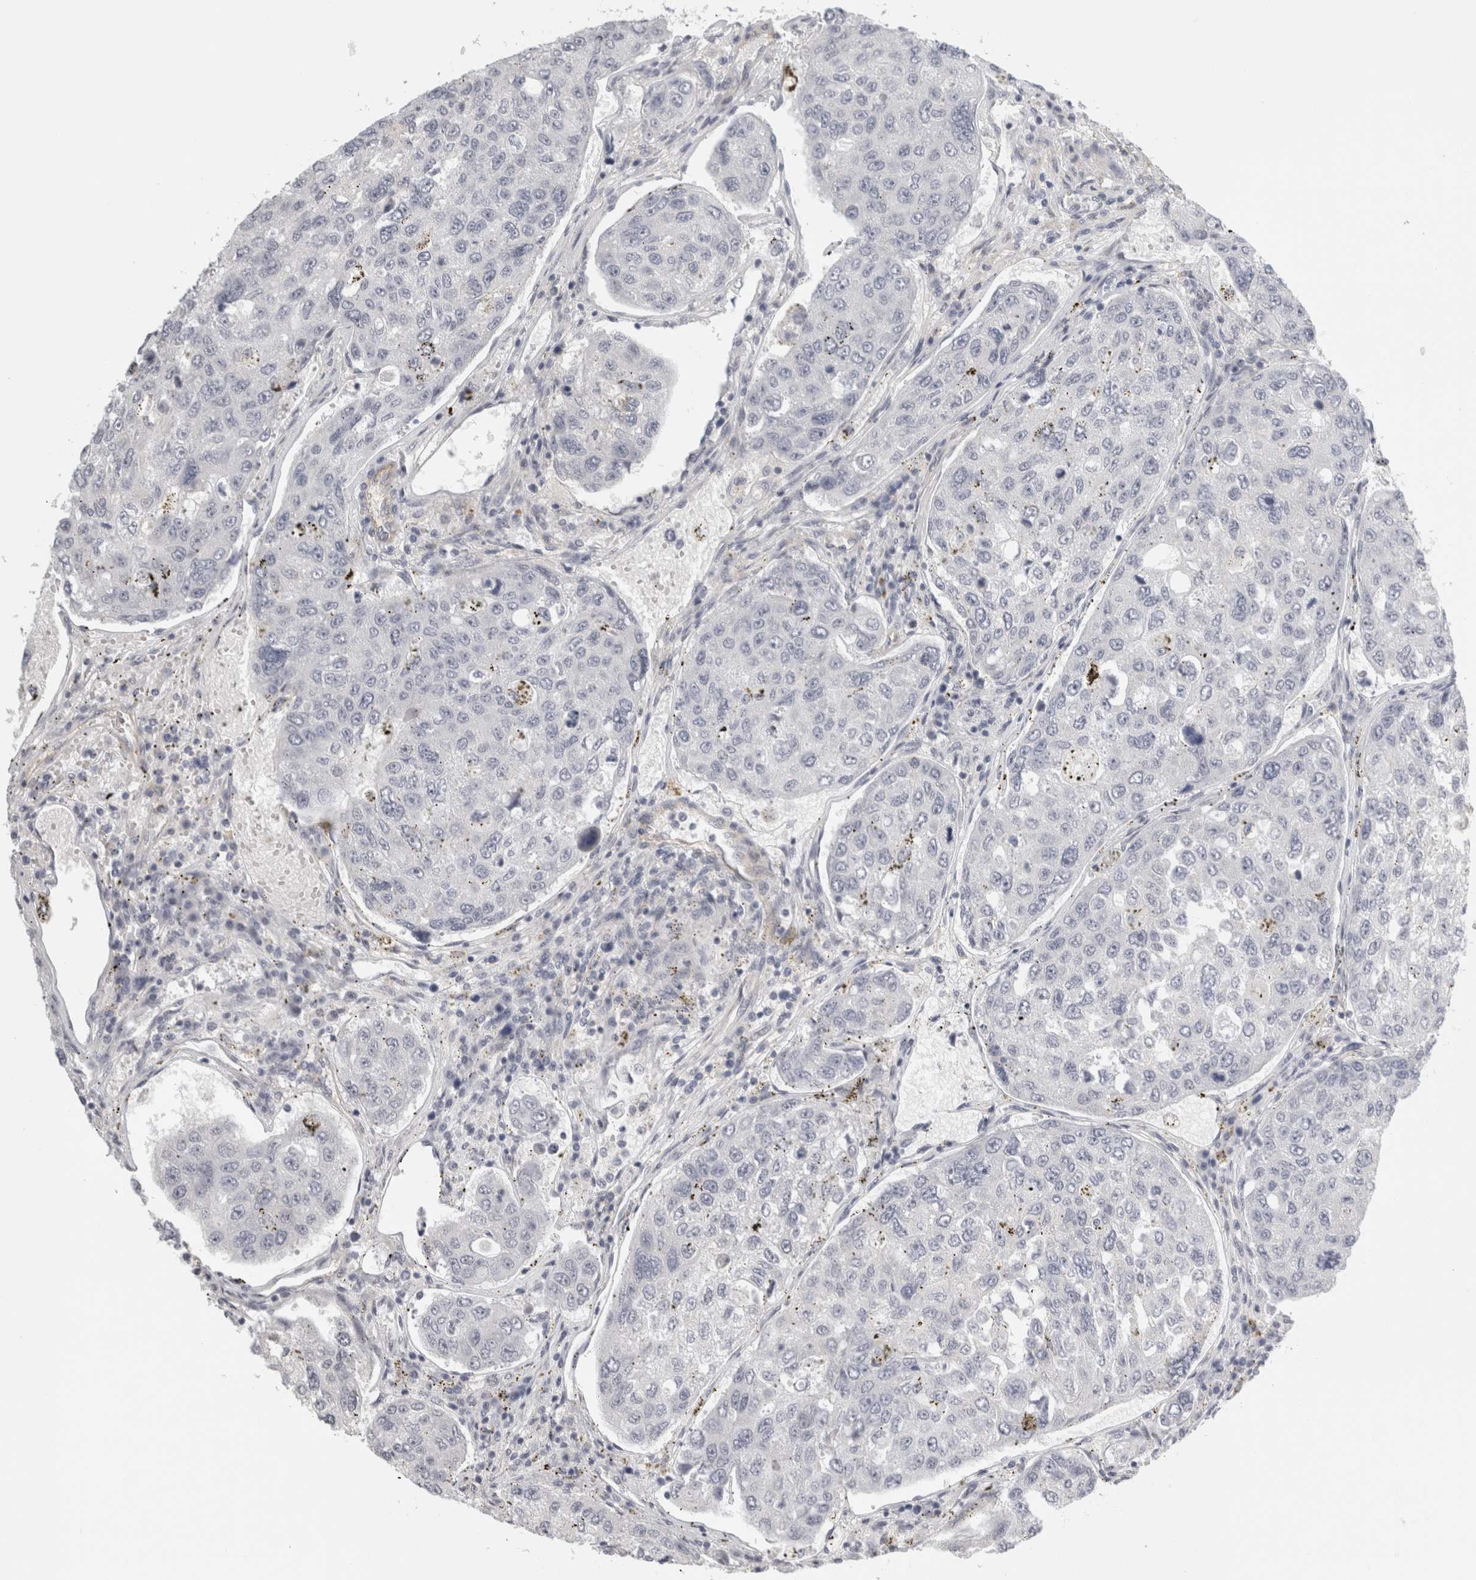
{"staining": {"intensity": "negative", "quantity": "none", "location": "none"}, "tissue": "urothelial cancer", "cell_type": "Tumor cells", "image_type": "cancer", "snomed": [{"axis": "morphology", "description": "Urothelial carcinoma, High grade"}, {"axis": "topography", "description": "Lymph node"}, {"axis": "topography", "description": "Urinary bladder"}], "caption": "DAB immunohistochemical staining of human high-grade urothelial carcinoma displays no significant positivity in tumor cells.", "gene": "FBLIM1", "patient": {"sex": "male", "age": 51}}